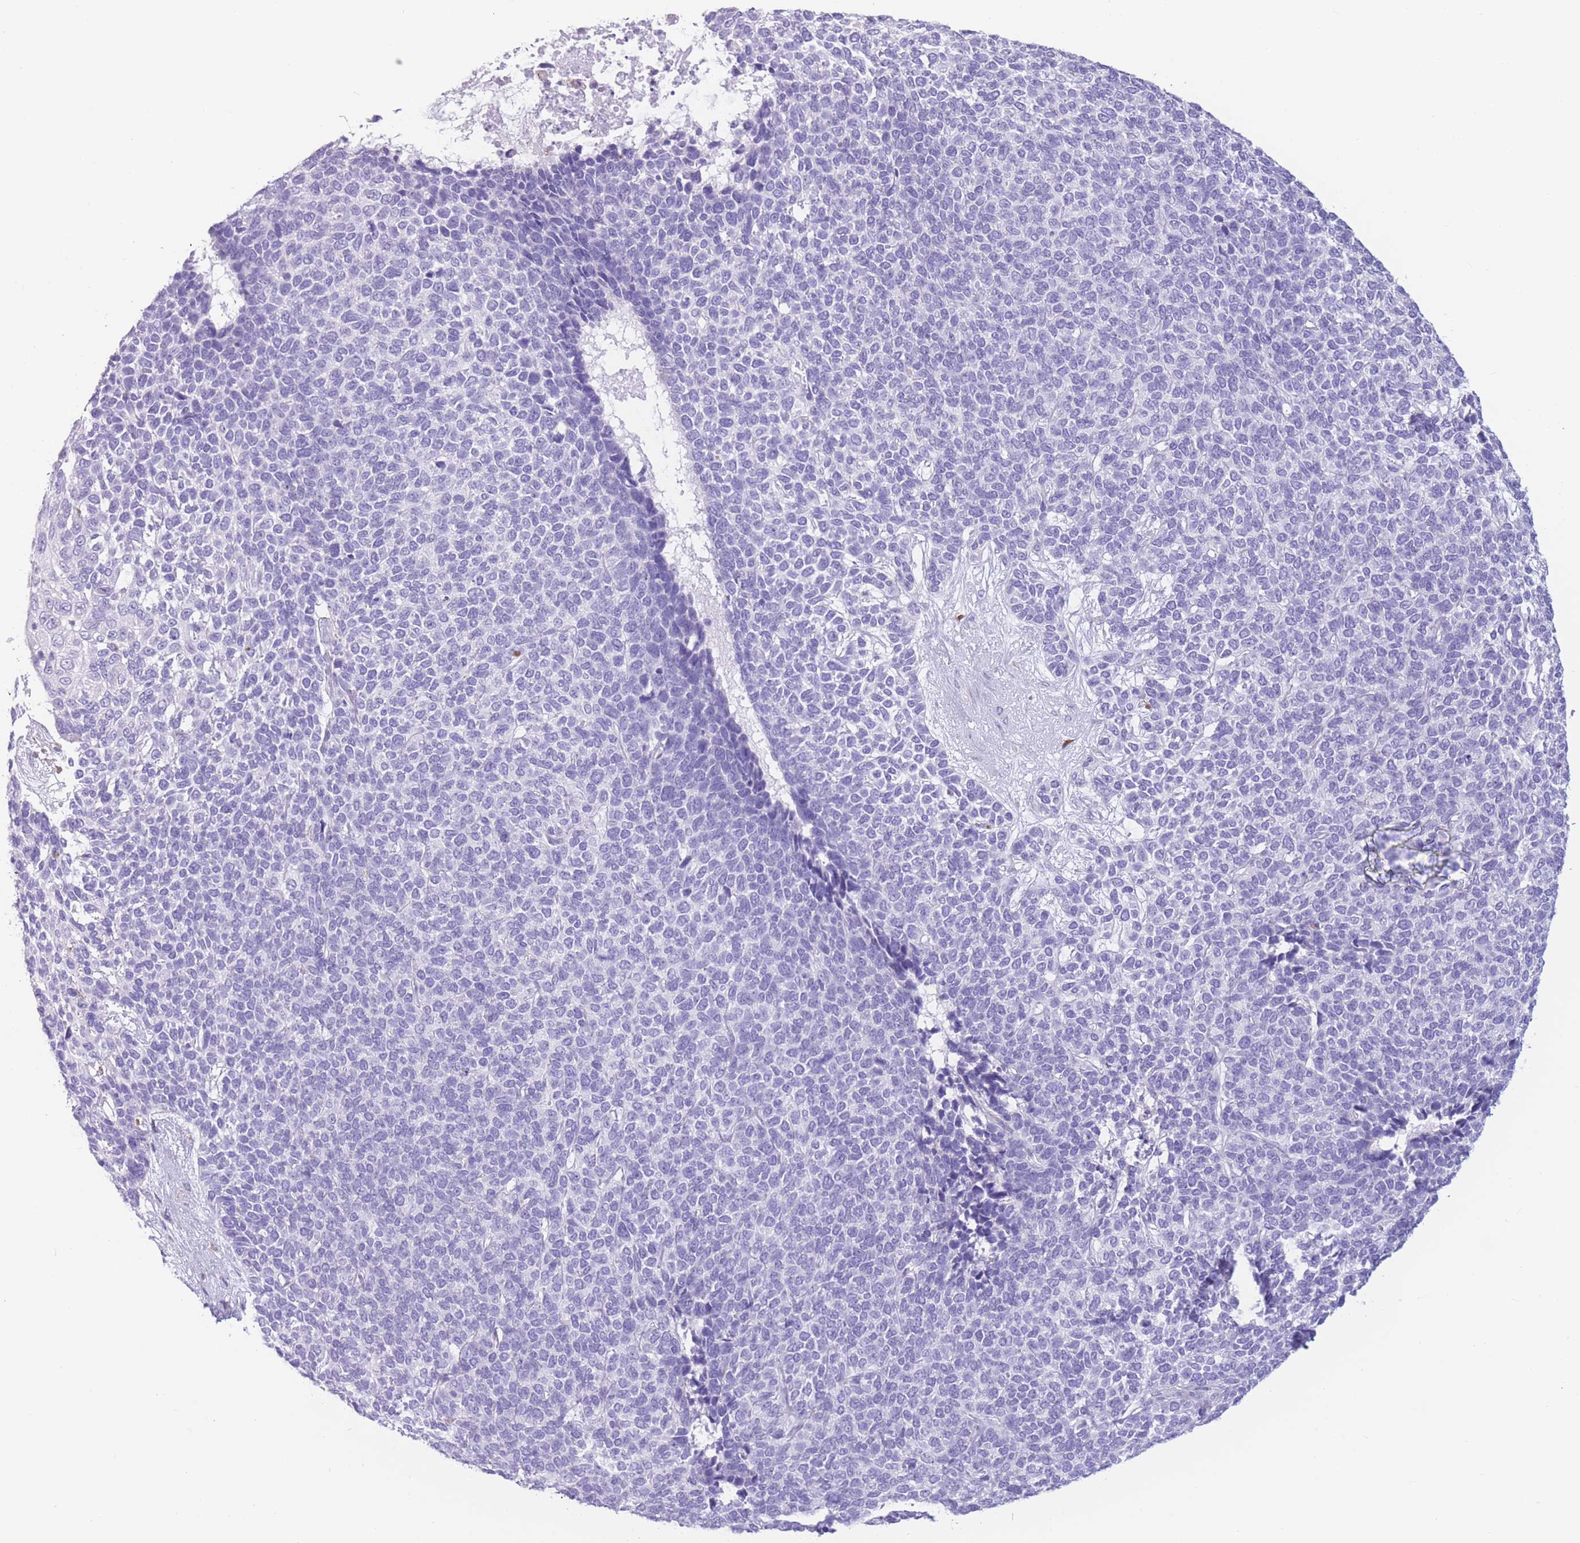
{"staining": {"intensity": "negative", "quantity": "none", "location": "none"}, "tissue": "skin cancer", "cell_type": "Tumor cells", "image_type": "cancer", "snomed": [{"axis": "morphology", "description": "Basal cell carcinoma"}, {"axis": "topography", "description": "Skin"}], "caption": "Tumor cells are negative for brown protein staining in basal cell carcinoma (skin).", "gene": "COL27A1", "patient": {"sex": "female", "age": 84}}